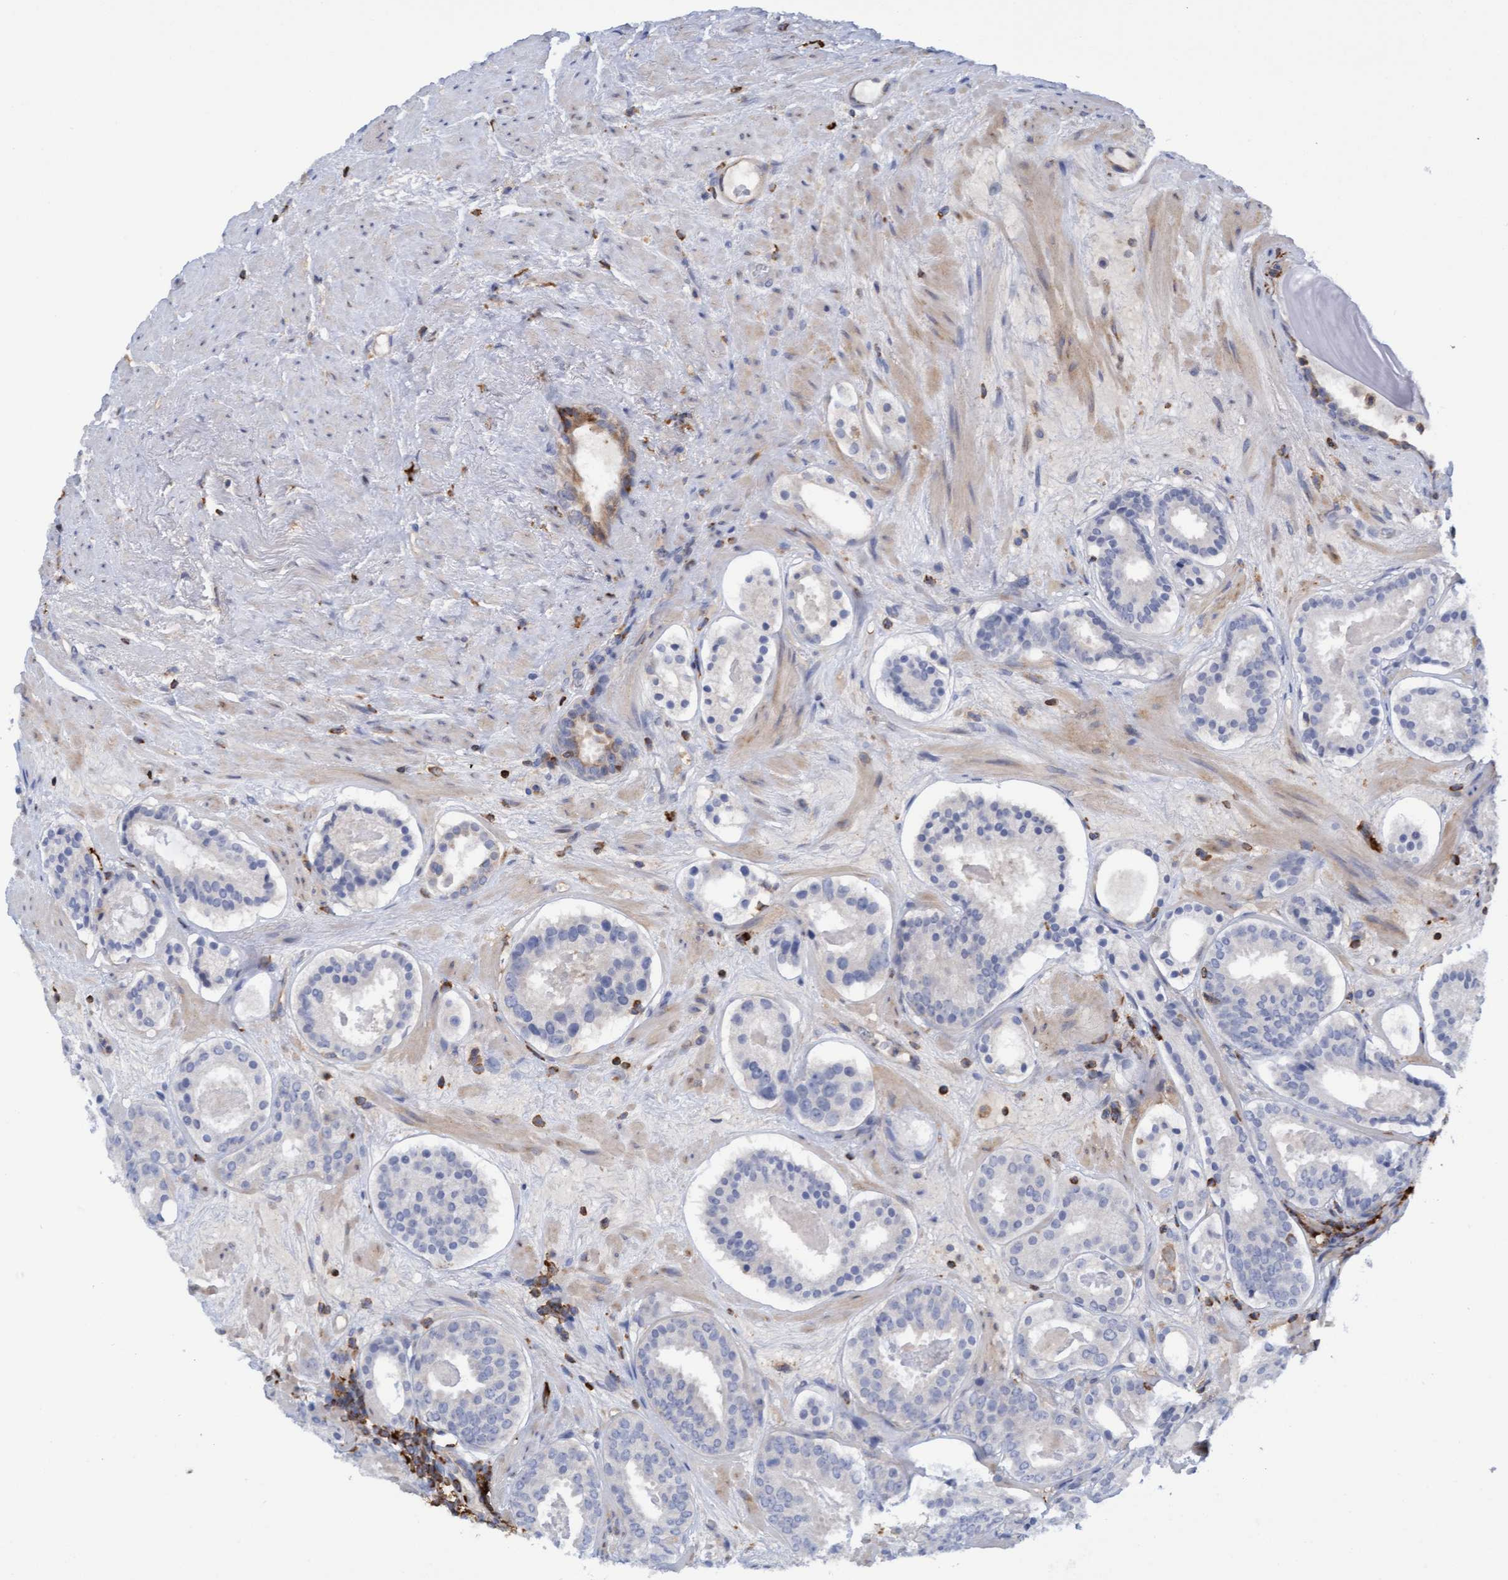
{"staining": {"intensity": "negative", "quantity": "none", "location": "none"}, "tissue": "prostate cancer", "cell_type": "Tumor cells", "image_type": "cancer", "snomed": [{"axis": "morphology", "description": "Adenocarcinoma, Low grade"}, {"axis": "topography", "description": "Prostate"}], "caption": "High magnification brightfield microscopy of prostate cancer (low-grade adenocarcinoma) stained with DAB (brown) and counterstained with hematoxylin (blue): tumor cells show no significant staining.", "gene": "FNBP1", "patient": {"sex": "male", "age": 69}}